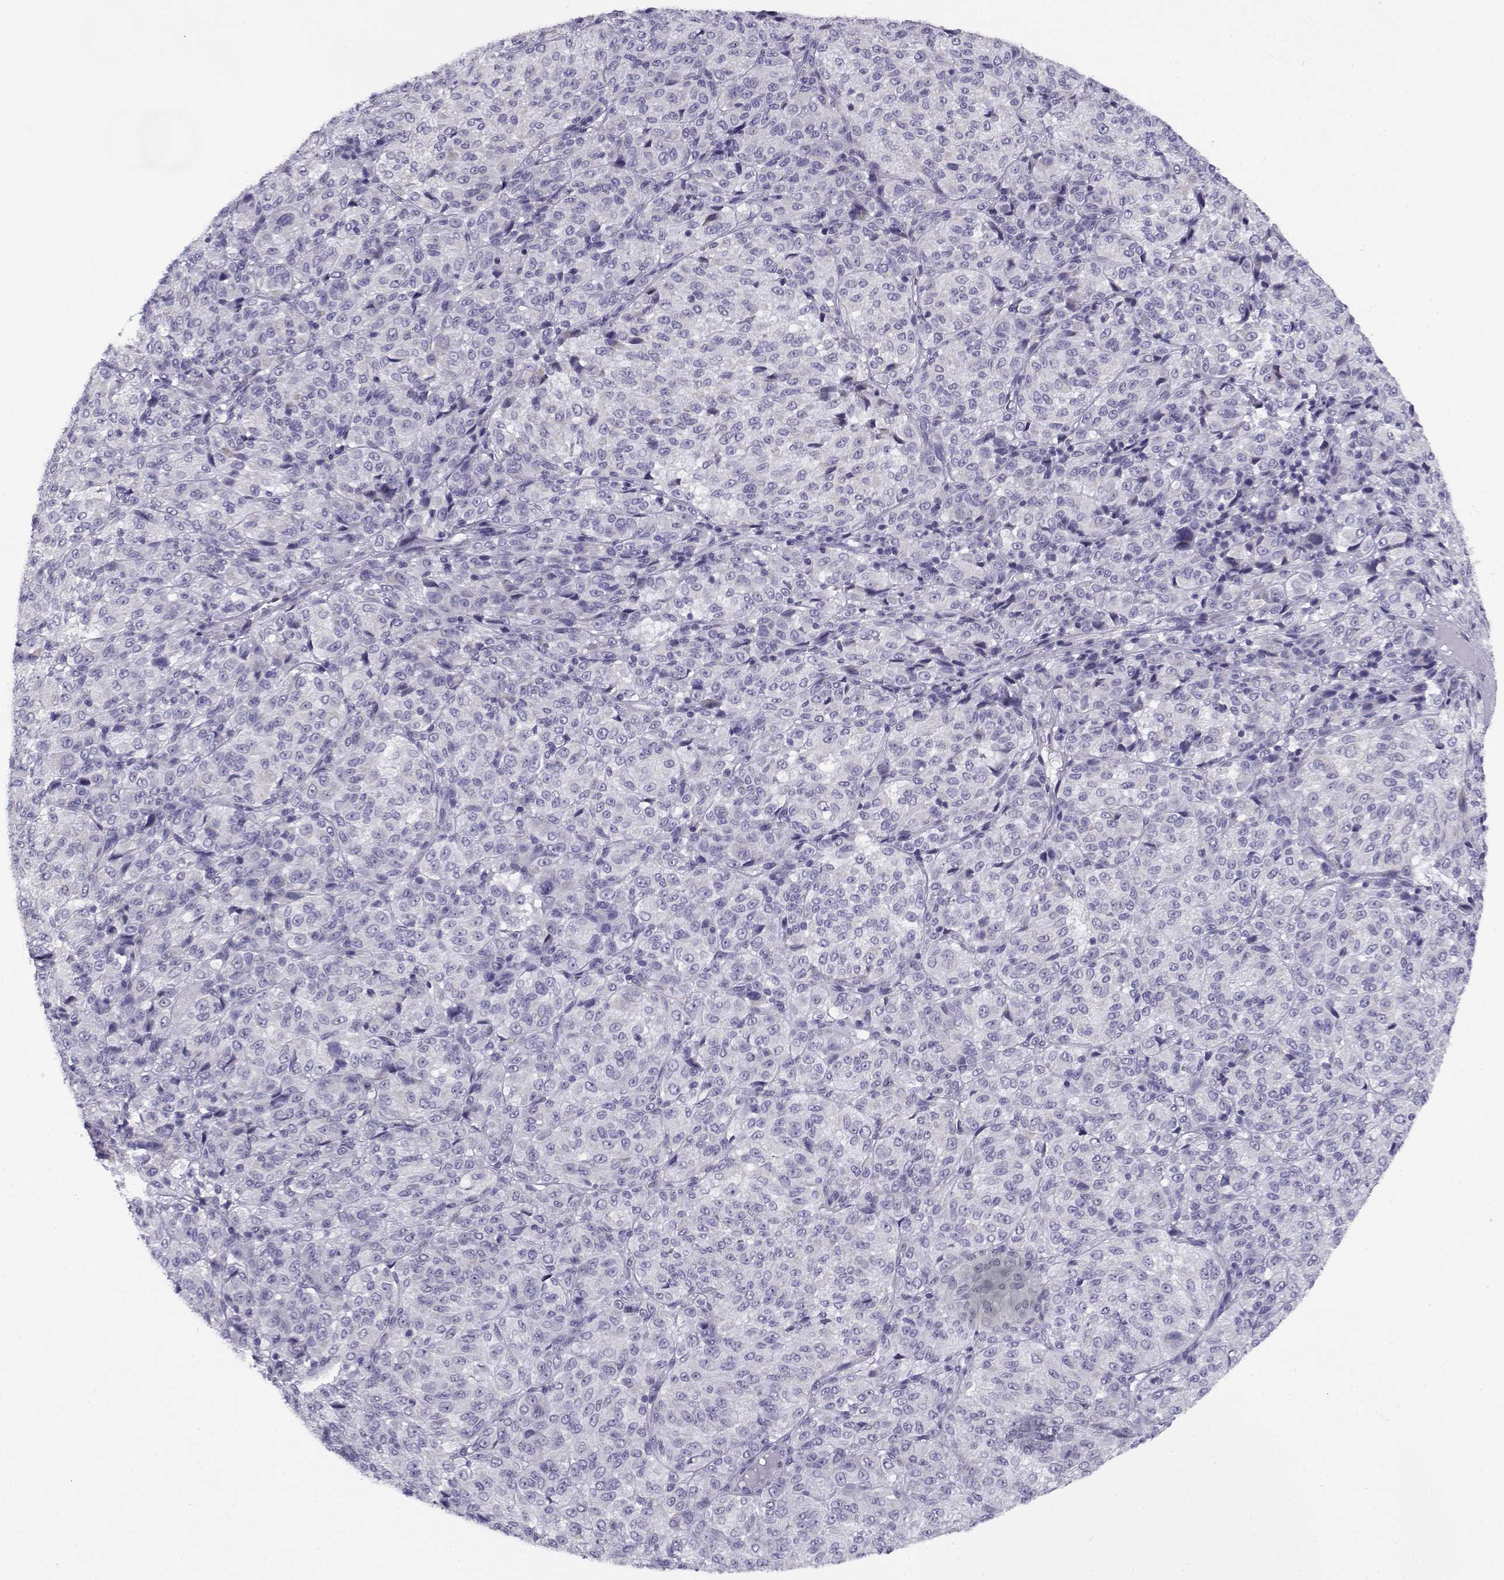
{"staining": {"intensity": "negative", "quantity": "none", "location": "none"}, "tissue": "melanoma", "cell_type": "Tumor cells", "image_type": "cancer", "snomed": [{"axis": "morphology", "description": "Malignant melanoma, Metastatic site"}, {"axis": "topography", "description": "Brain"}], "caption": "Immunohistochemistry (IHC) image of neoplastic tissue: melanoma stained with DAB (3,3'-diaminobenzidine) exhibits no significant protein positivity in tumor cells.", "gene": "FAM166A", "patient": {"sex": "female", "age": 56}}